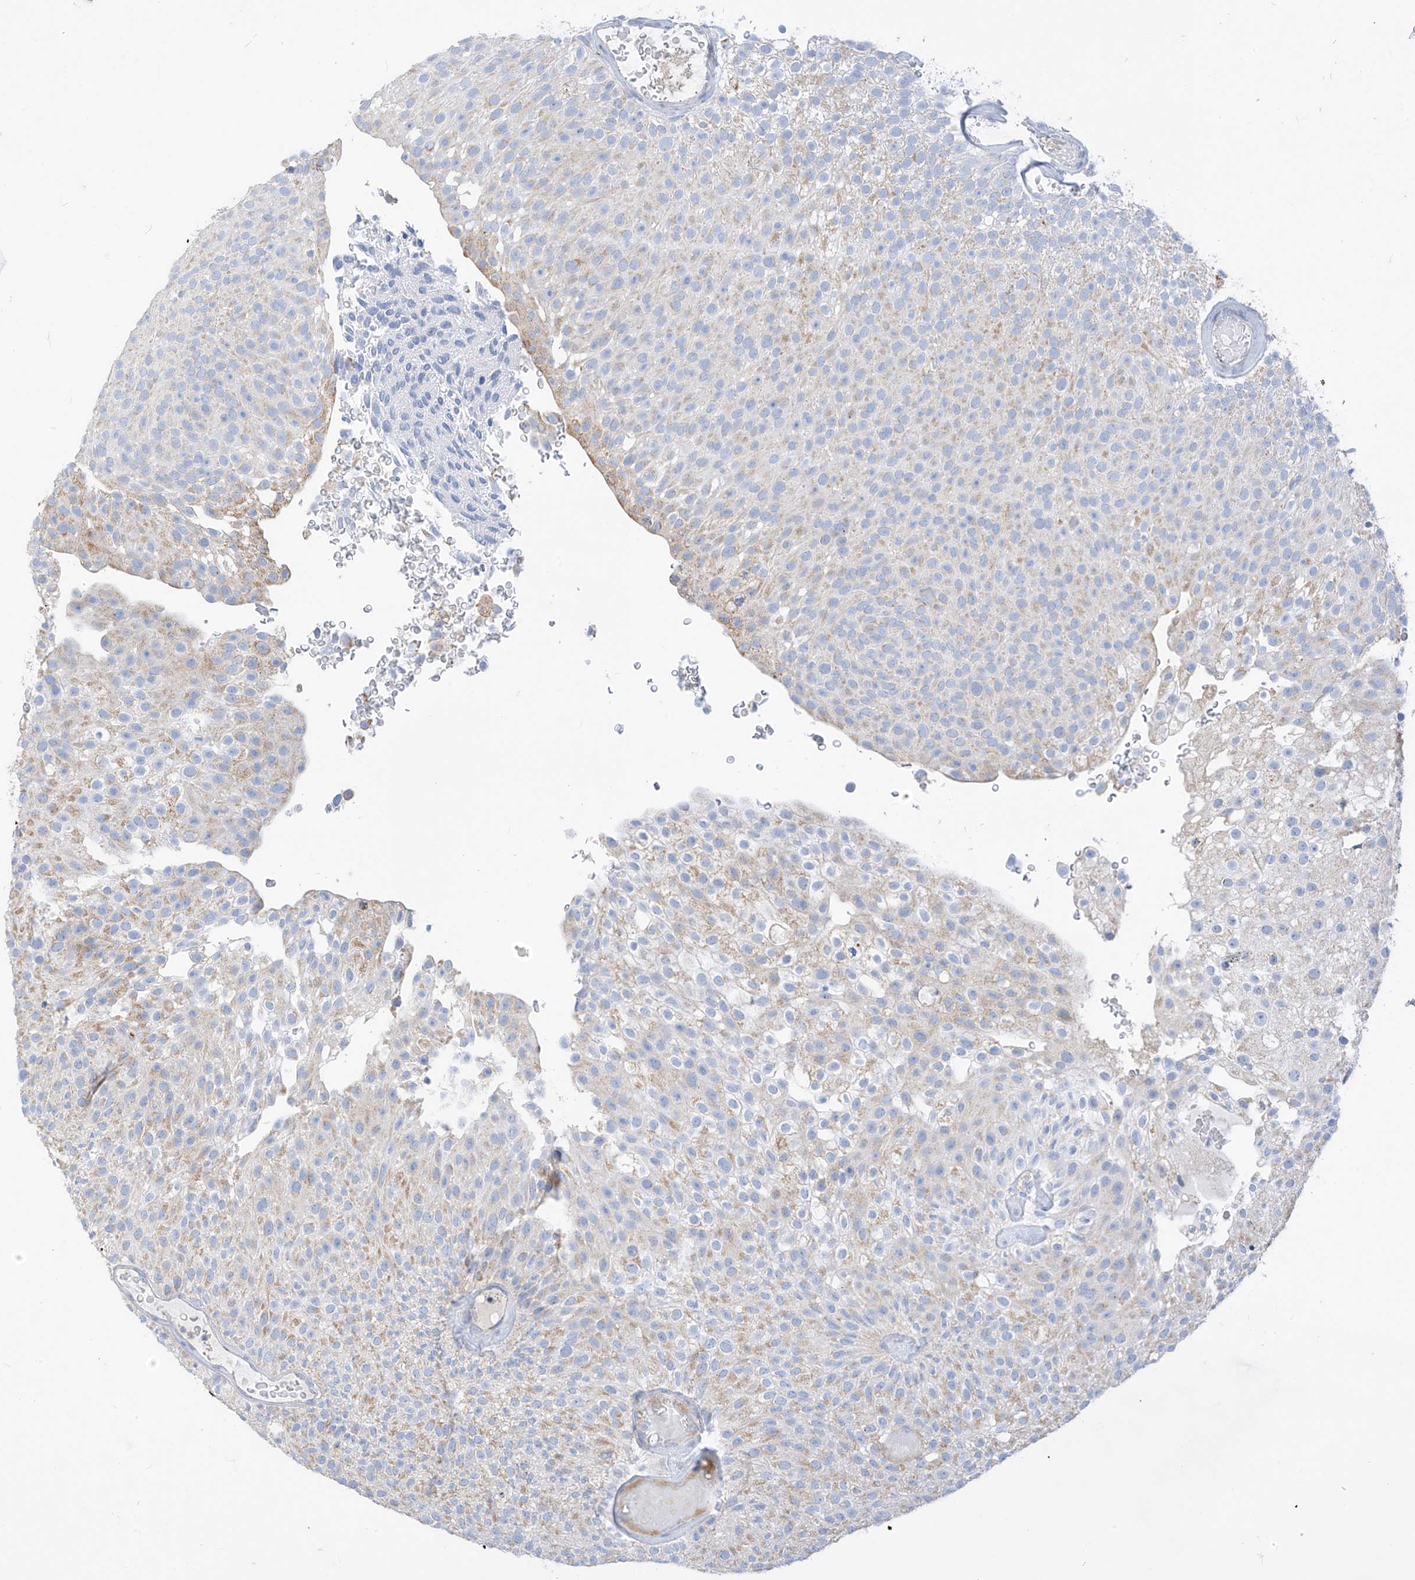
{"staining": {"intensity": "negative", "quantity": "none", "location": "none"}, "tissue": "urothelial cancer", "cell_type": "Tumor cells", "image_type": "cancer", "snomed": [{"axis": "morphology", "description": "Urothelial carcinoma, Low grade"}, {"axis": "topography", "description": "Urinary bladder"}], "caption": "Tumor cells are negative for protein expression in human urothelial cancer.", "gene": "ZNF404", "patient": {"sex": "male", "age": 78}}